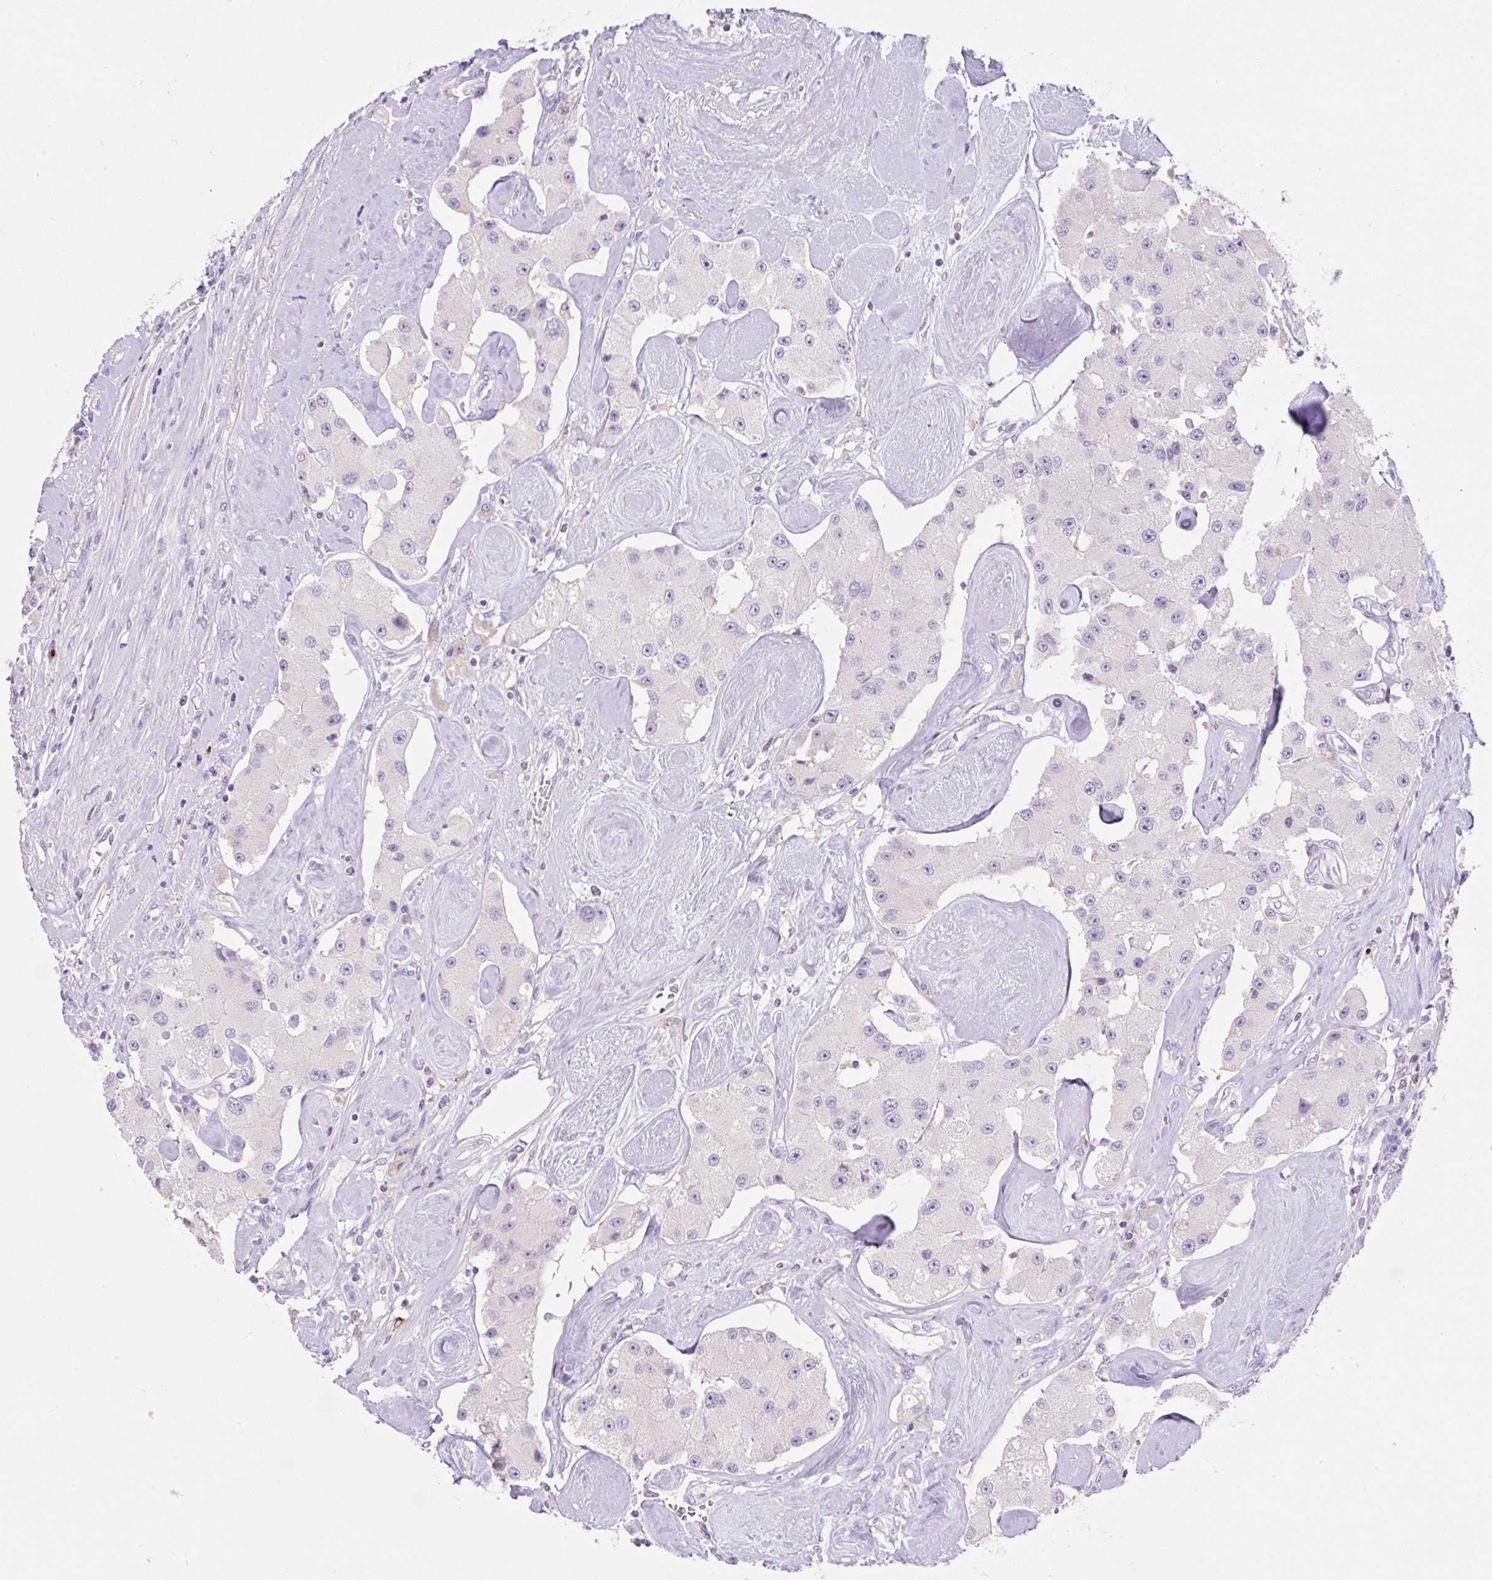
{"staining": {"intensity": "negative", "quantity": "none", "location": "none"}, "tissue": "carcinoid", "cell_type": "Tumor cells", "image_type": "cancer", "snomed": [{"axis": "morphology", "description": "Carcinoid, malignant, NOS"}, {"axis": "topography", "description": "Pancreas"}], "caption": "Immunohistochemical staining of human carcinoid demonstrates no significant staining in tumor cells. (IHC, brightfield microscopy, high magnification).", "gene": "TDRD15", "patient": {"sex": "male", "age": 41}}